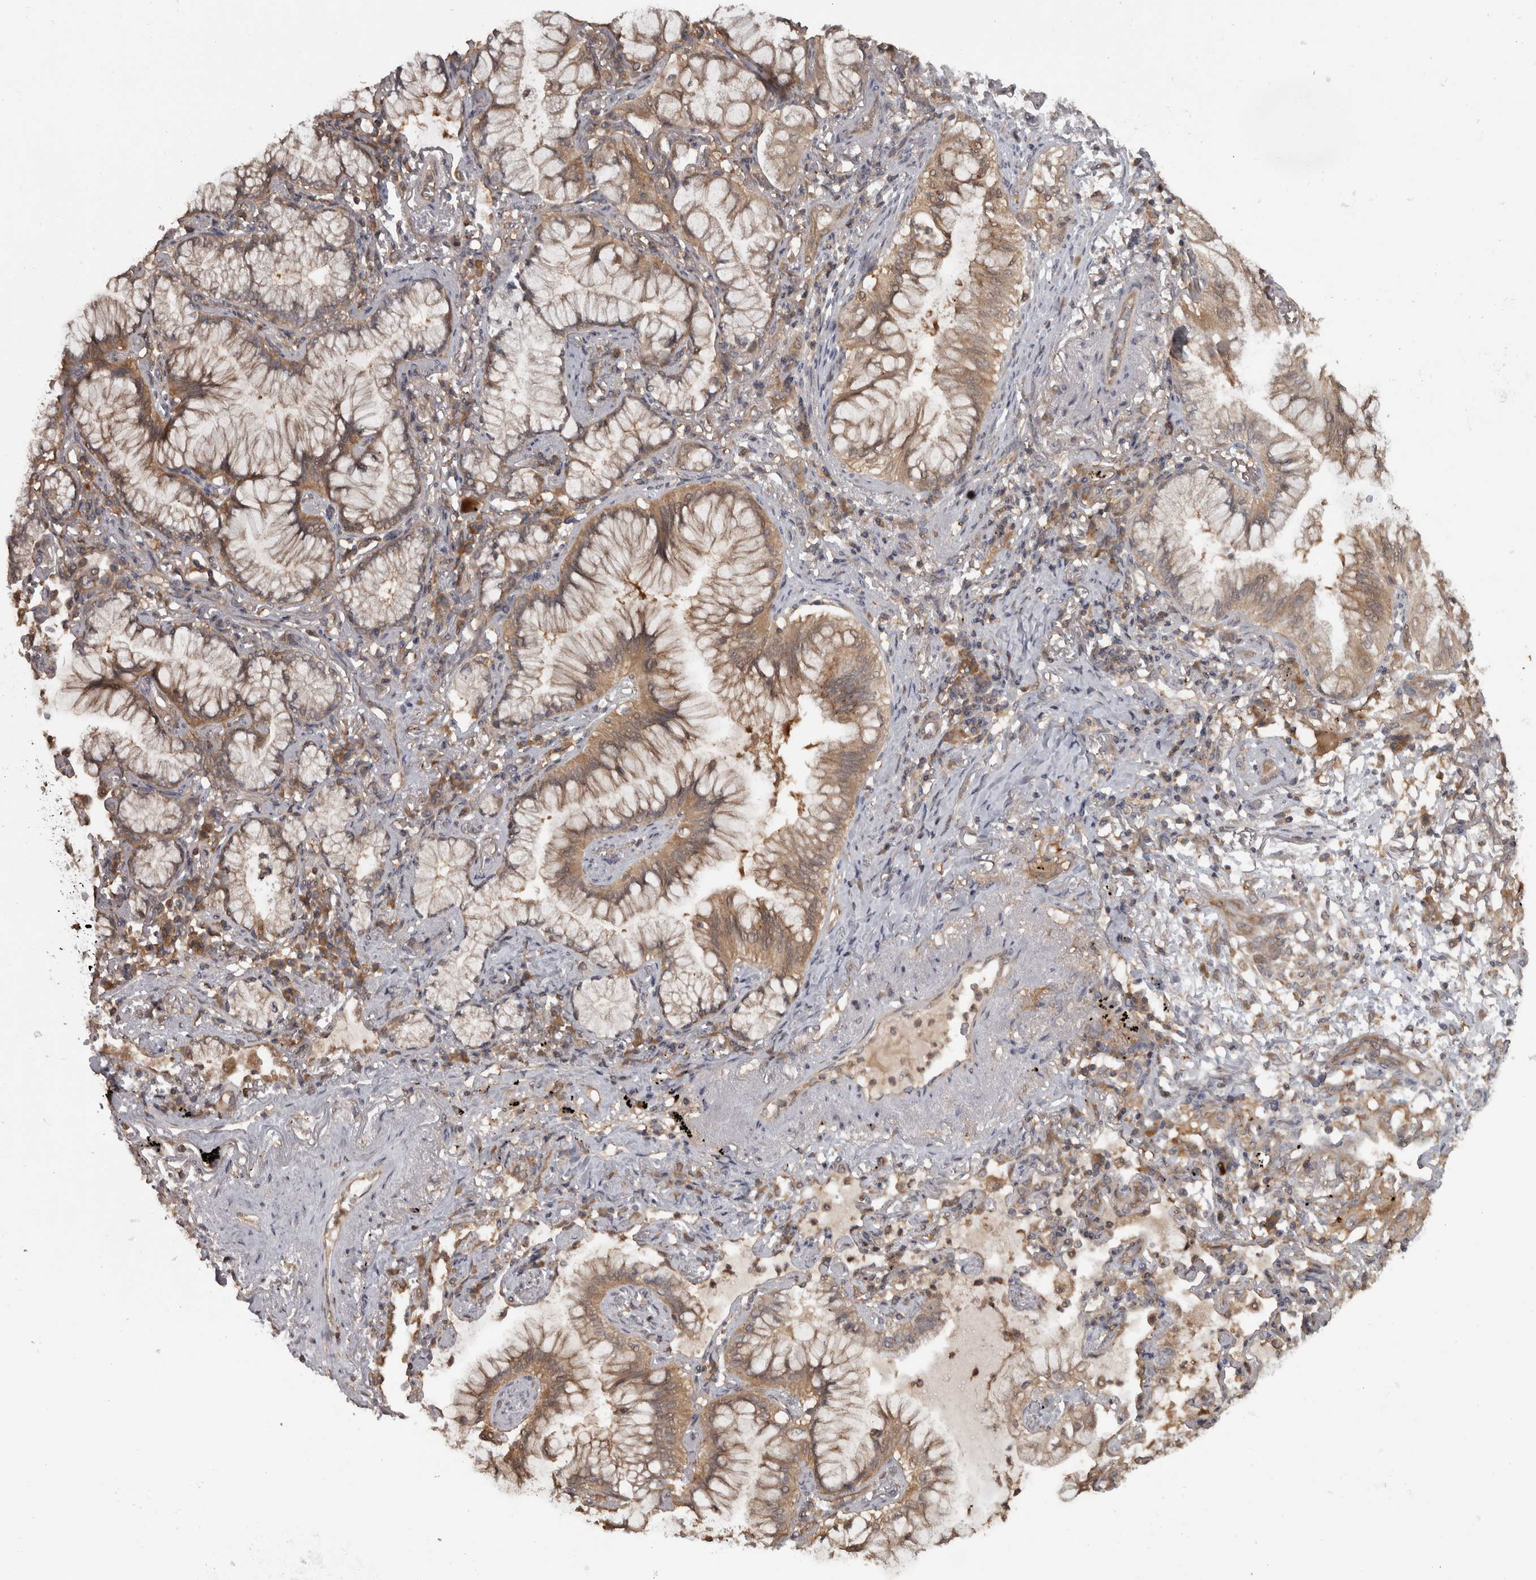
{"staining": {"intensity": "moderate", "quantity": ">75%", "location": "cytoplasmic/membranous"}, "tissue": "lung cancer", "cell_type": "Tumor cells", "image_type": "cancer", "snomed": [{"axis": "morphology", "description": "Adenocarcinoma, NOS"}, {"axis": "topography", "description": "Lung"}], "caption": "Immunohistochemical staining of adenocarcinoma (lung) reveals moderate cytoplasmic/membranous protein positivity in approximately >75% of tumor cells.", "gene": "MICU3", "patient": {"sex": "female", "age": 70}}